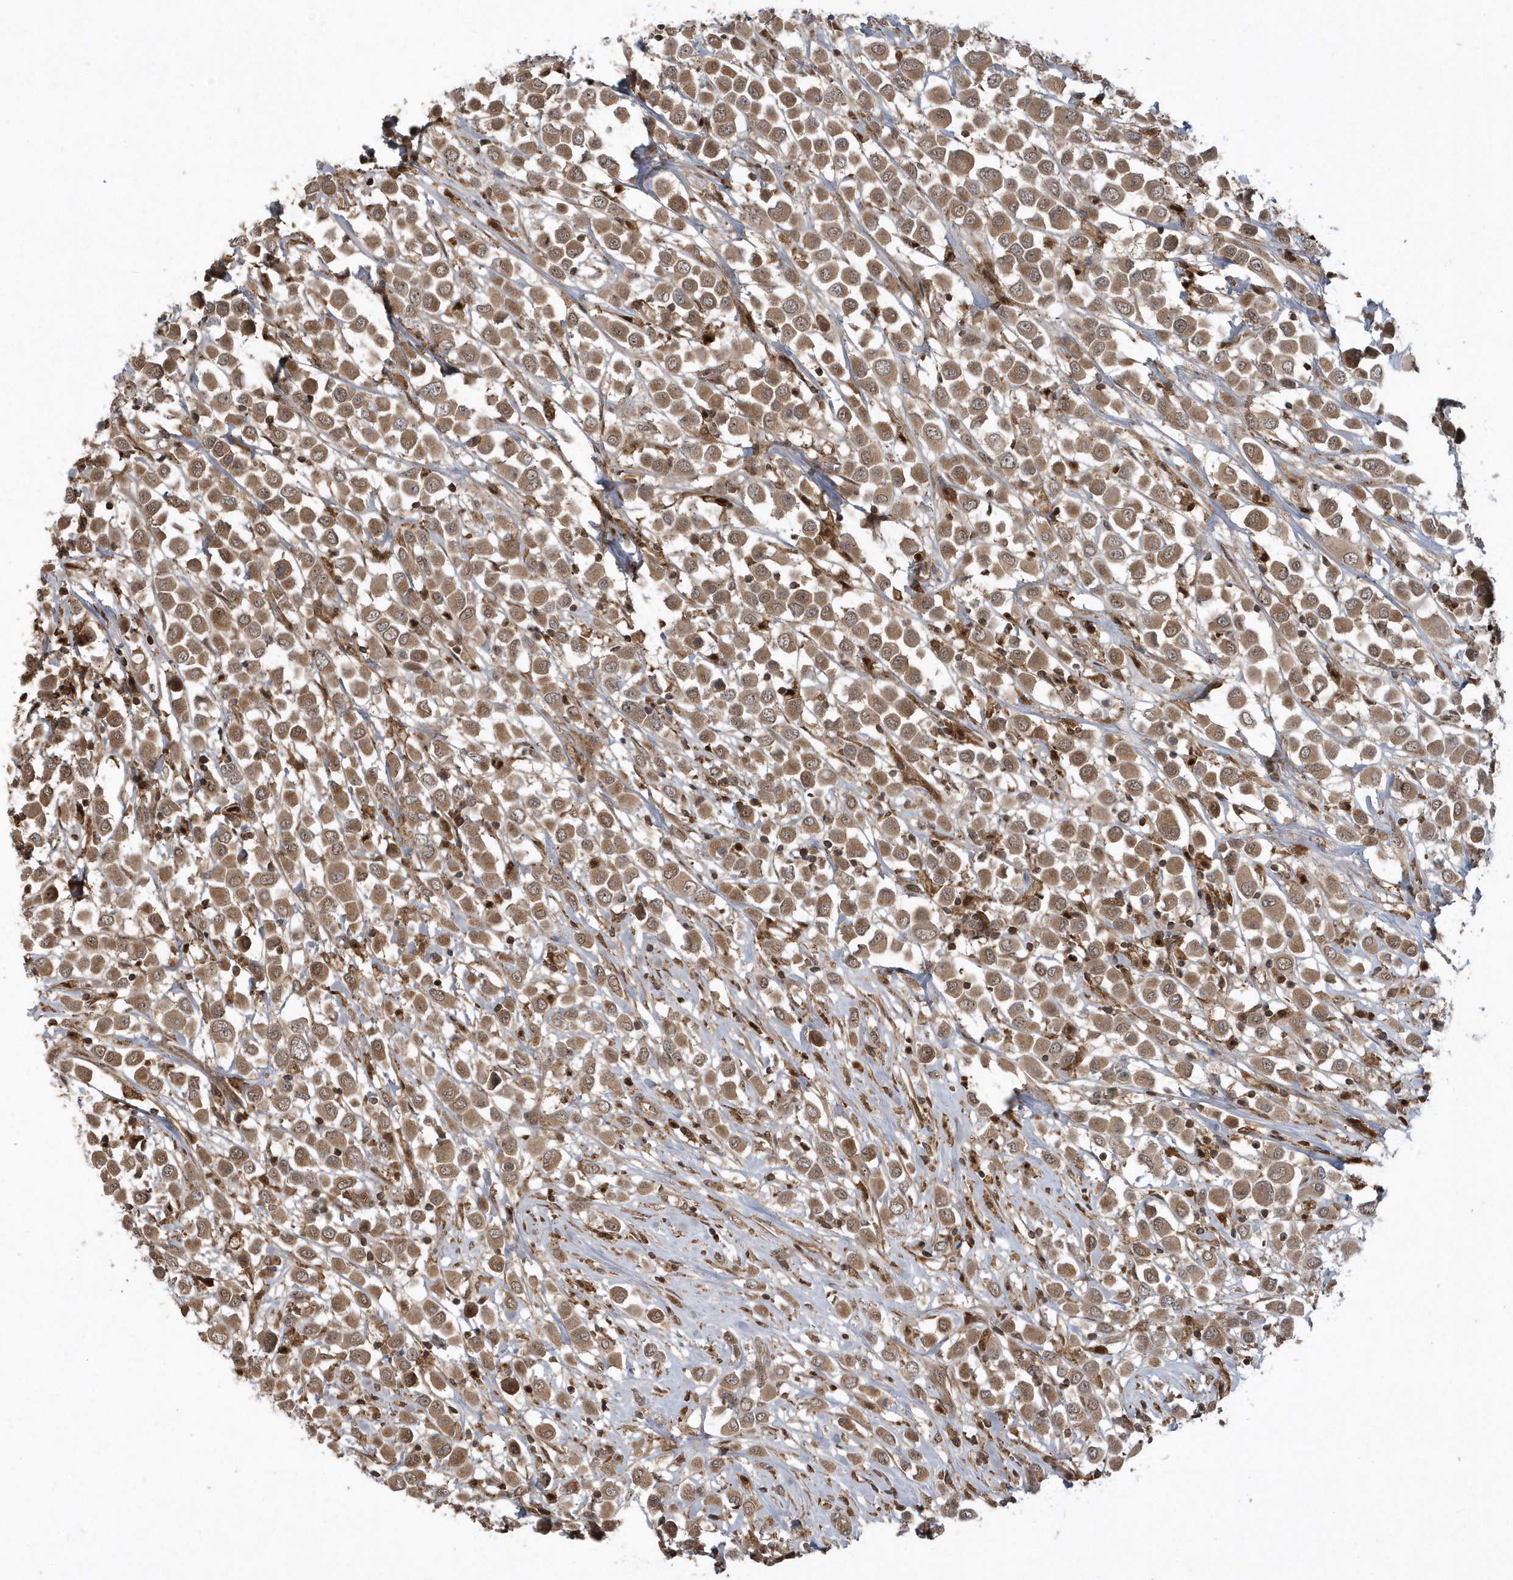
{"staining": {"intensity": "moderate", "quantity": ">75%", "location": "cytoplasmic/membranous"}, "tissue": "breast cancer", "cell_type": "Tumor cells", "image_type": "cancer", "snomed": [{"axis": "morphology", "description": "Duct carcinoma"}, {"axis": "topography", "description": "Breast"}], "caption": "Immunohistochemical staining of breast invasive ductal carcinoma exhibits medium levels of moderate cytoplasmic/membranous expression in approximately >75% of tumor cells.", "gene": "LACC1", "patient": {"sex": "female", "age": 61}}